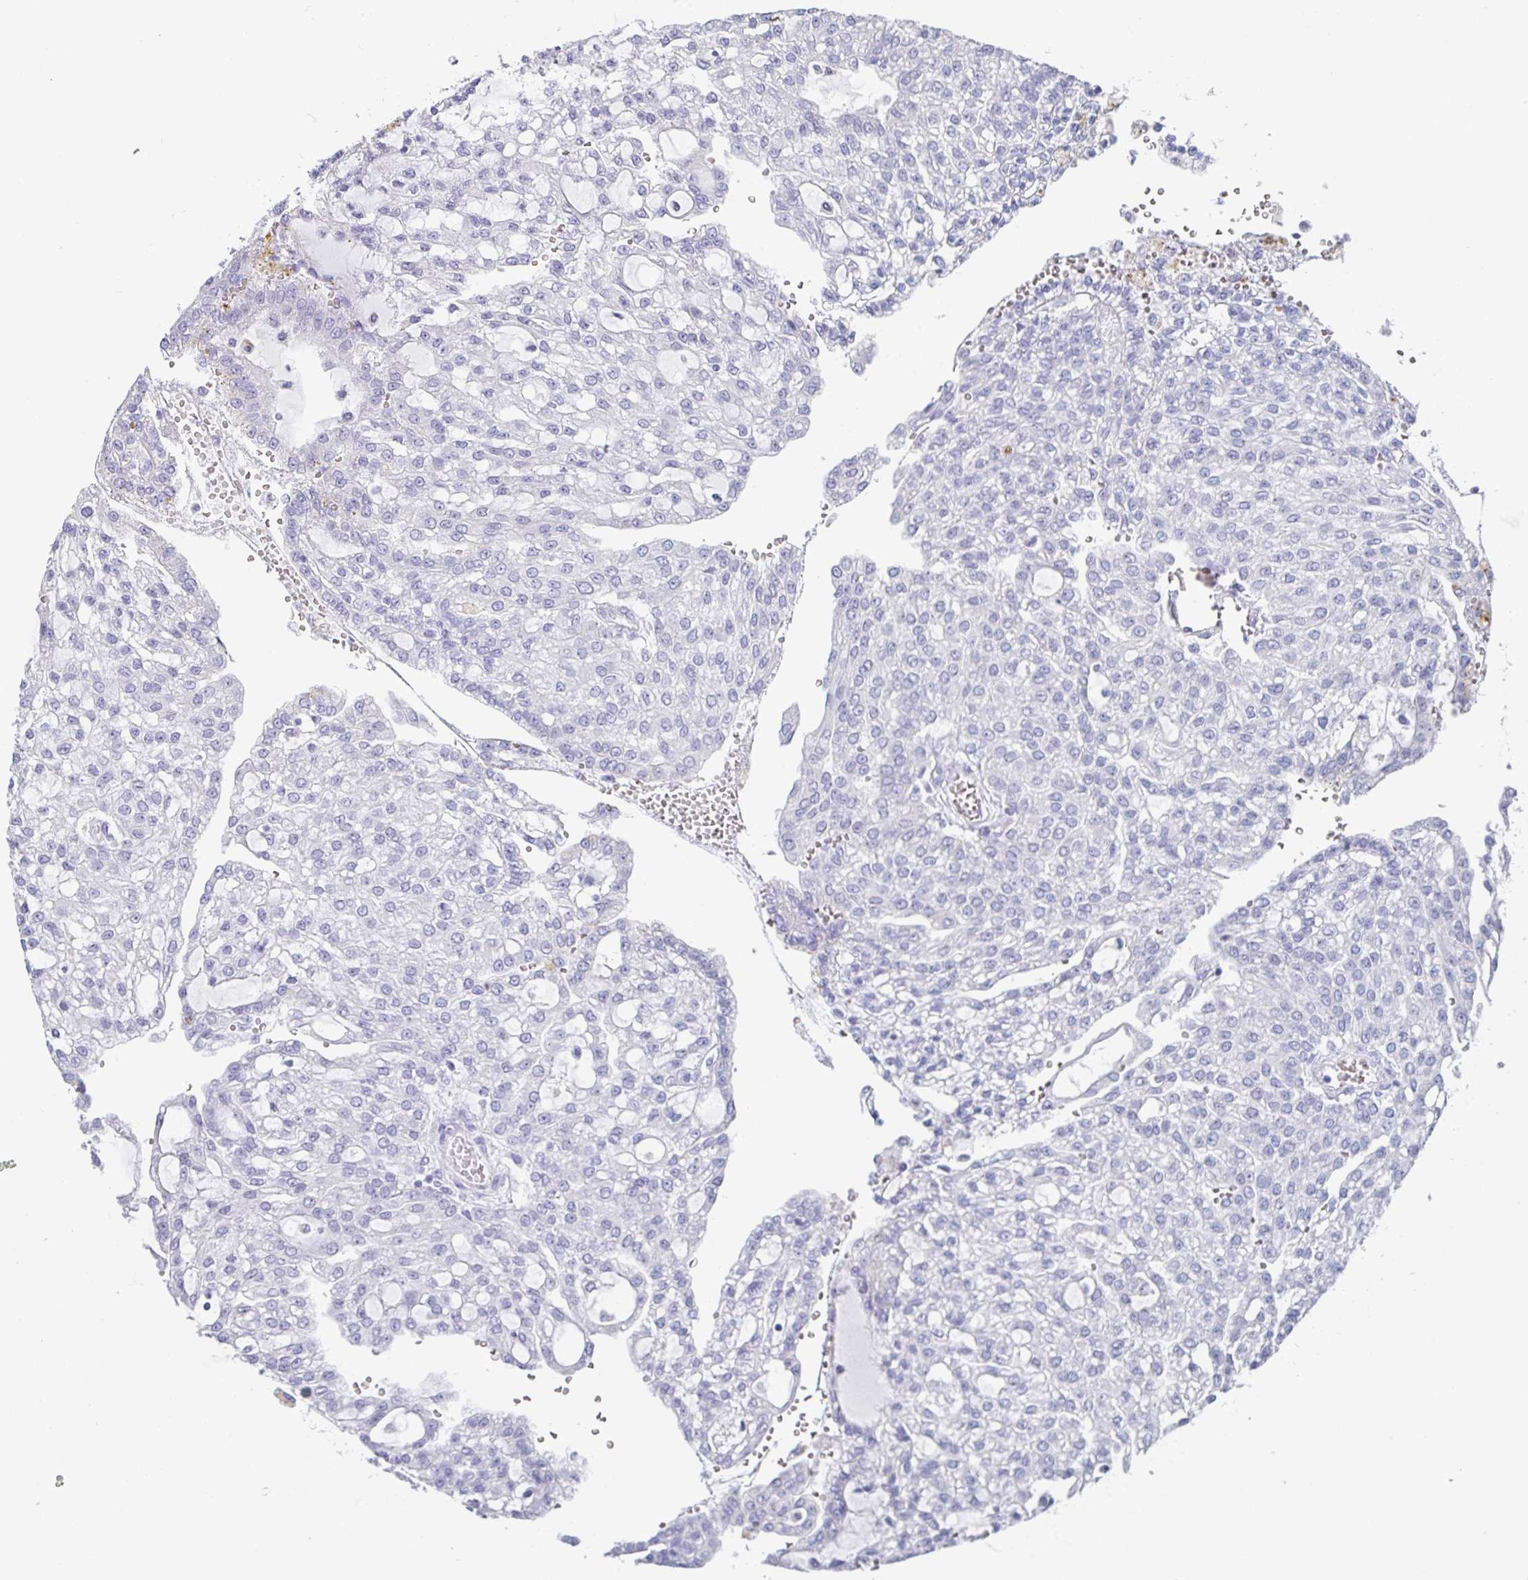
{"staining": {"intensity": "negative", "quantity": "none", "location": "none"}, "tissue": "renal cancer", "cell_type": "Tumor cells", "image_type": "cancer", "snomed": [{"axis": "morphology", "description": "Adenocarcinoma, NOS"}, {"axis": "topography", "description": "Kidney"}], "caption": "There is no significant positivity in tumor cells of renal cancer. Brightfield microscopy of immunohistochemistry stained with DAB (brown) and hematoxylin (blue), captured at high magnification.", "gene": "NOXRED1", "patient": {"sex": "male", "age": 63}}